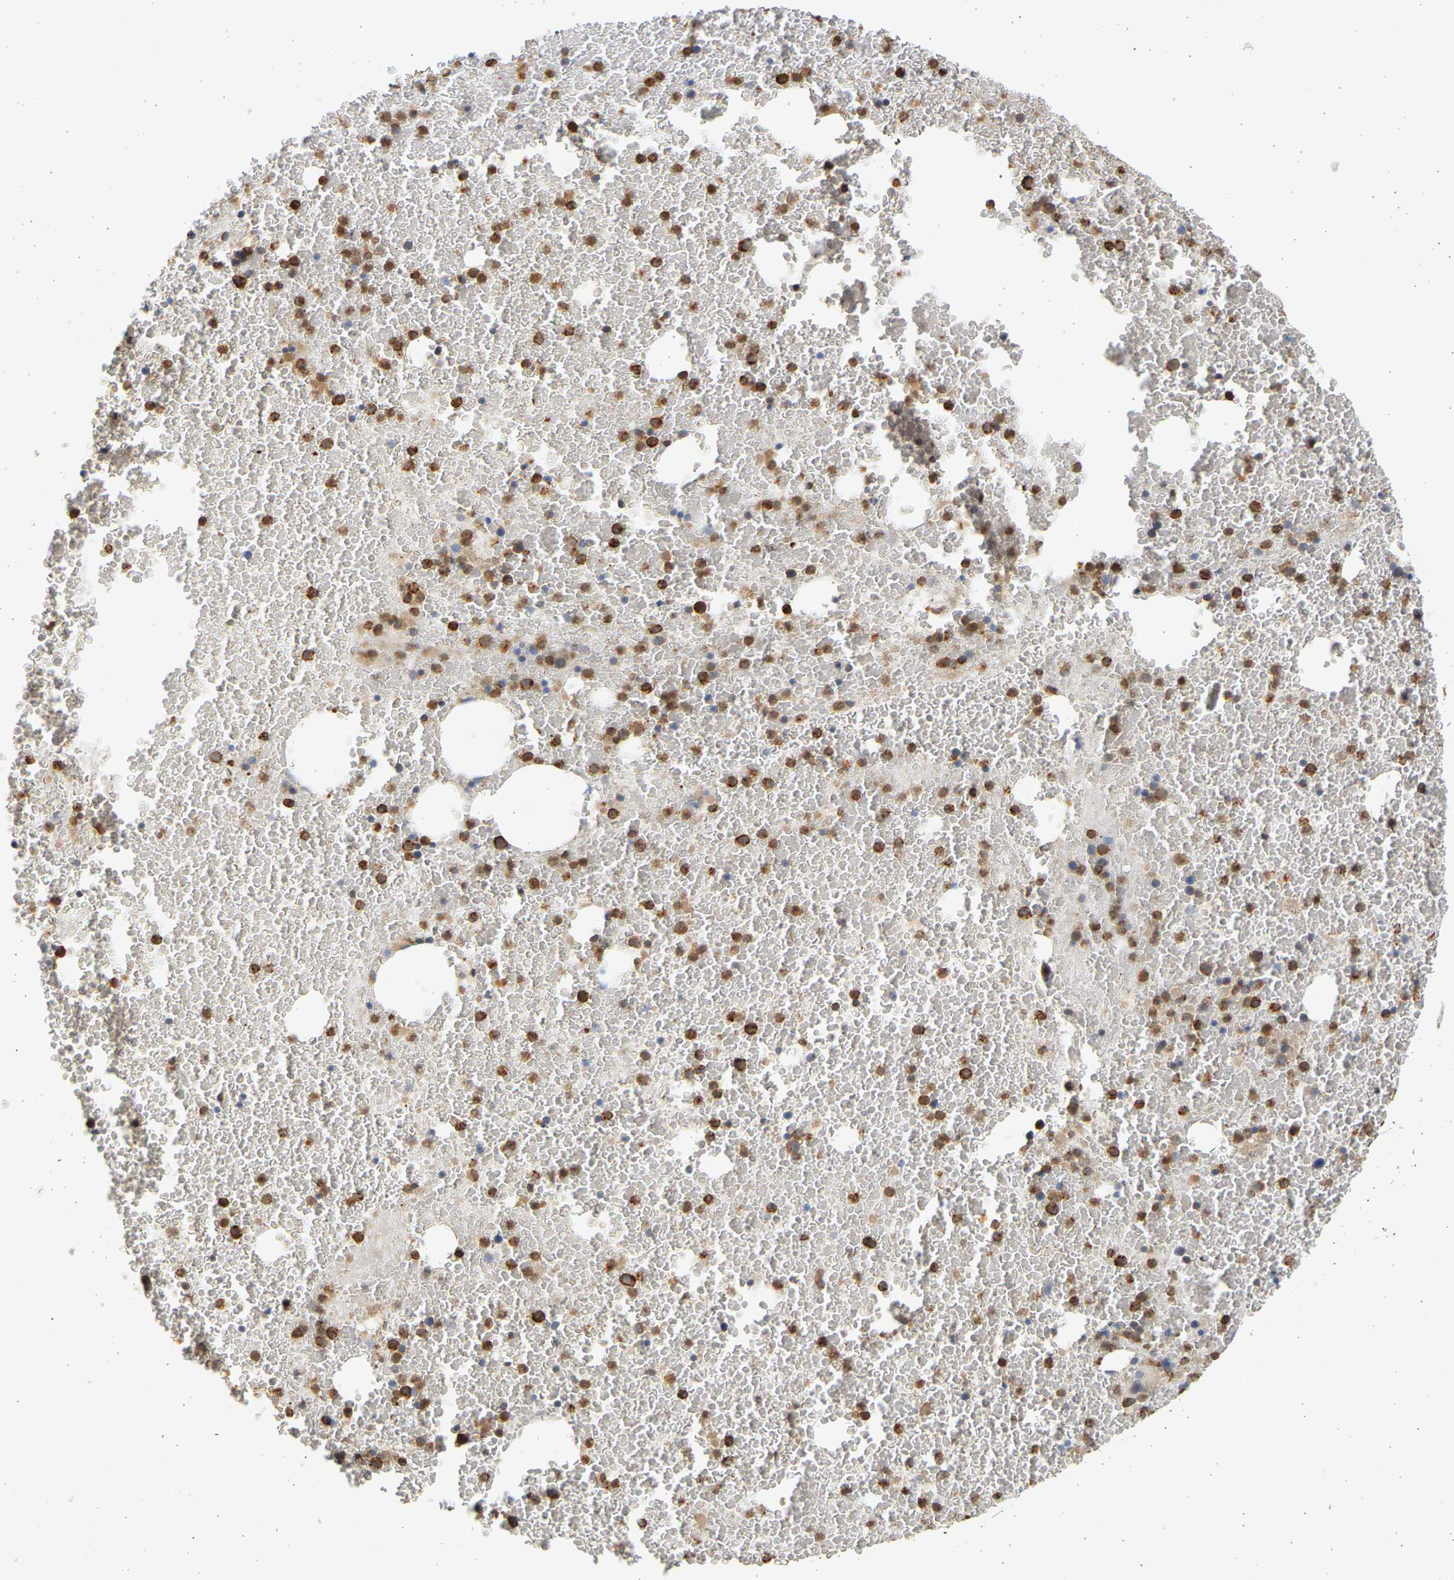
{"staining": {"intensity": "moderate", "quantity": ">75%", "location": "cytoplasmic/membranous"}, "tissue": "bone marrow", "cell_type": "Hematopoietic cells", "image_type": "normal", "snomed": [{"axis": "morphology", "description": "Normal tissue, NOS"}, {"axis": "morphology", "description": "Inflammation, NOS"}, {"axis": "topography", "description": "Bone marrow"}], "caption": "Benign bone marrow displays moderate cytoplasmic/membranous staining in about >75% of hematopoietic cells, visualized by immunohistochemistry.", "gene": "B4GALT6", "patient": {"sex": "male", "age": 47}}